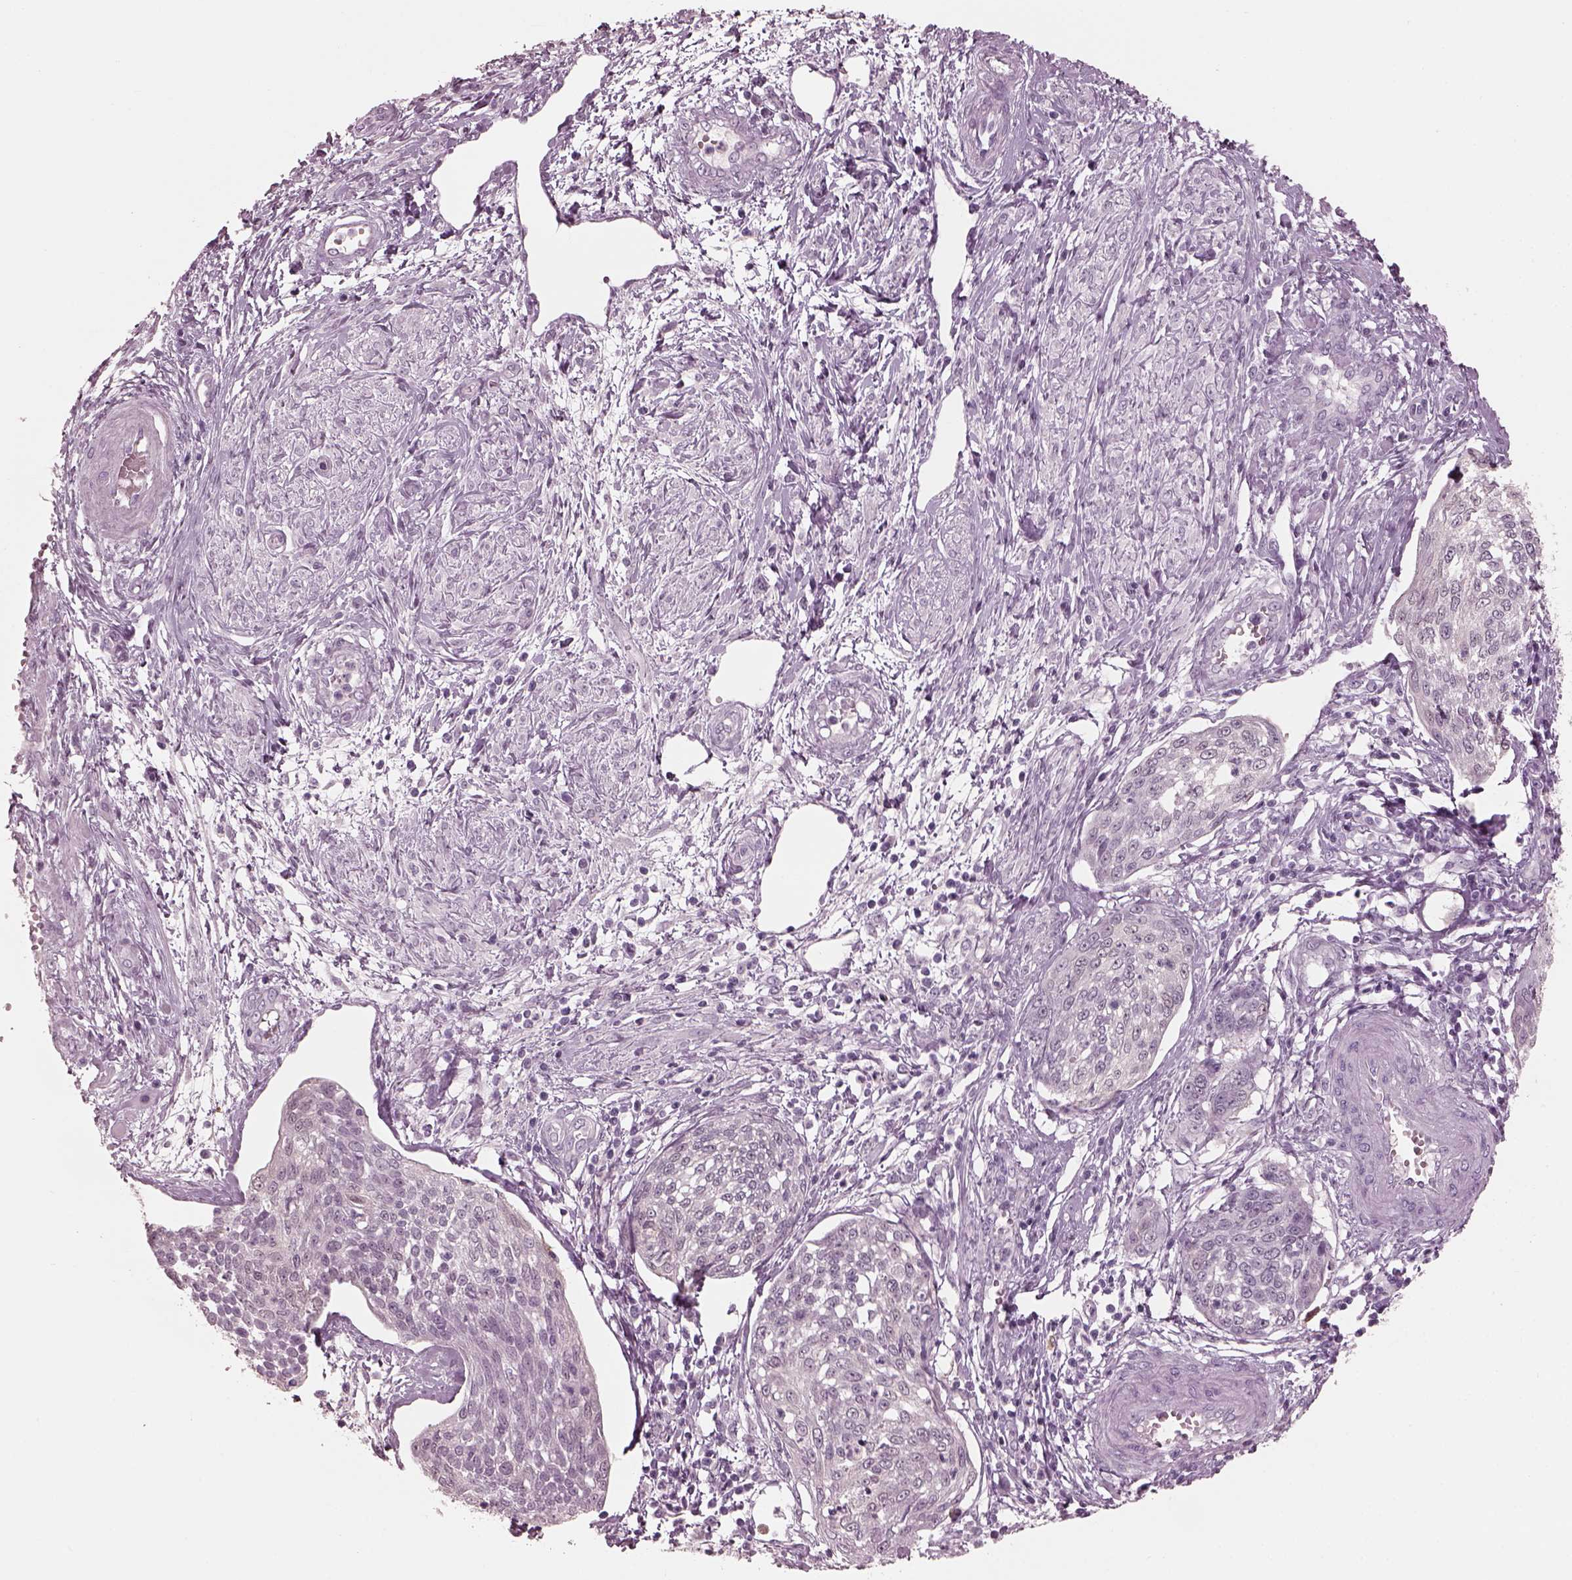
{"staining": {"intensity": "negative", "quantity": "none", "location": "none"}, "tissue": "cervical cancer", "cell_type": "Tumor cells", "image_type": "cancer", "snomed": [{"axis": "morphology", "description": "Squamous cell carcinoma, NOS"}, {"axis": "topography", "description": "Cervix"}], "caption": "Immunohistochemistry histopathology image of neoplastic tissue: cervical squamous cell carcinoma stained with DAB displays no significant protein expression in tumor cells.", "gene": "C2orf81", "patient": {"sex": "female", "age": 34}}